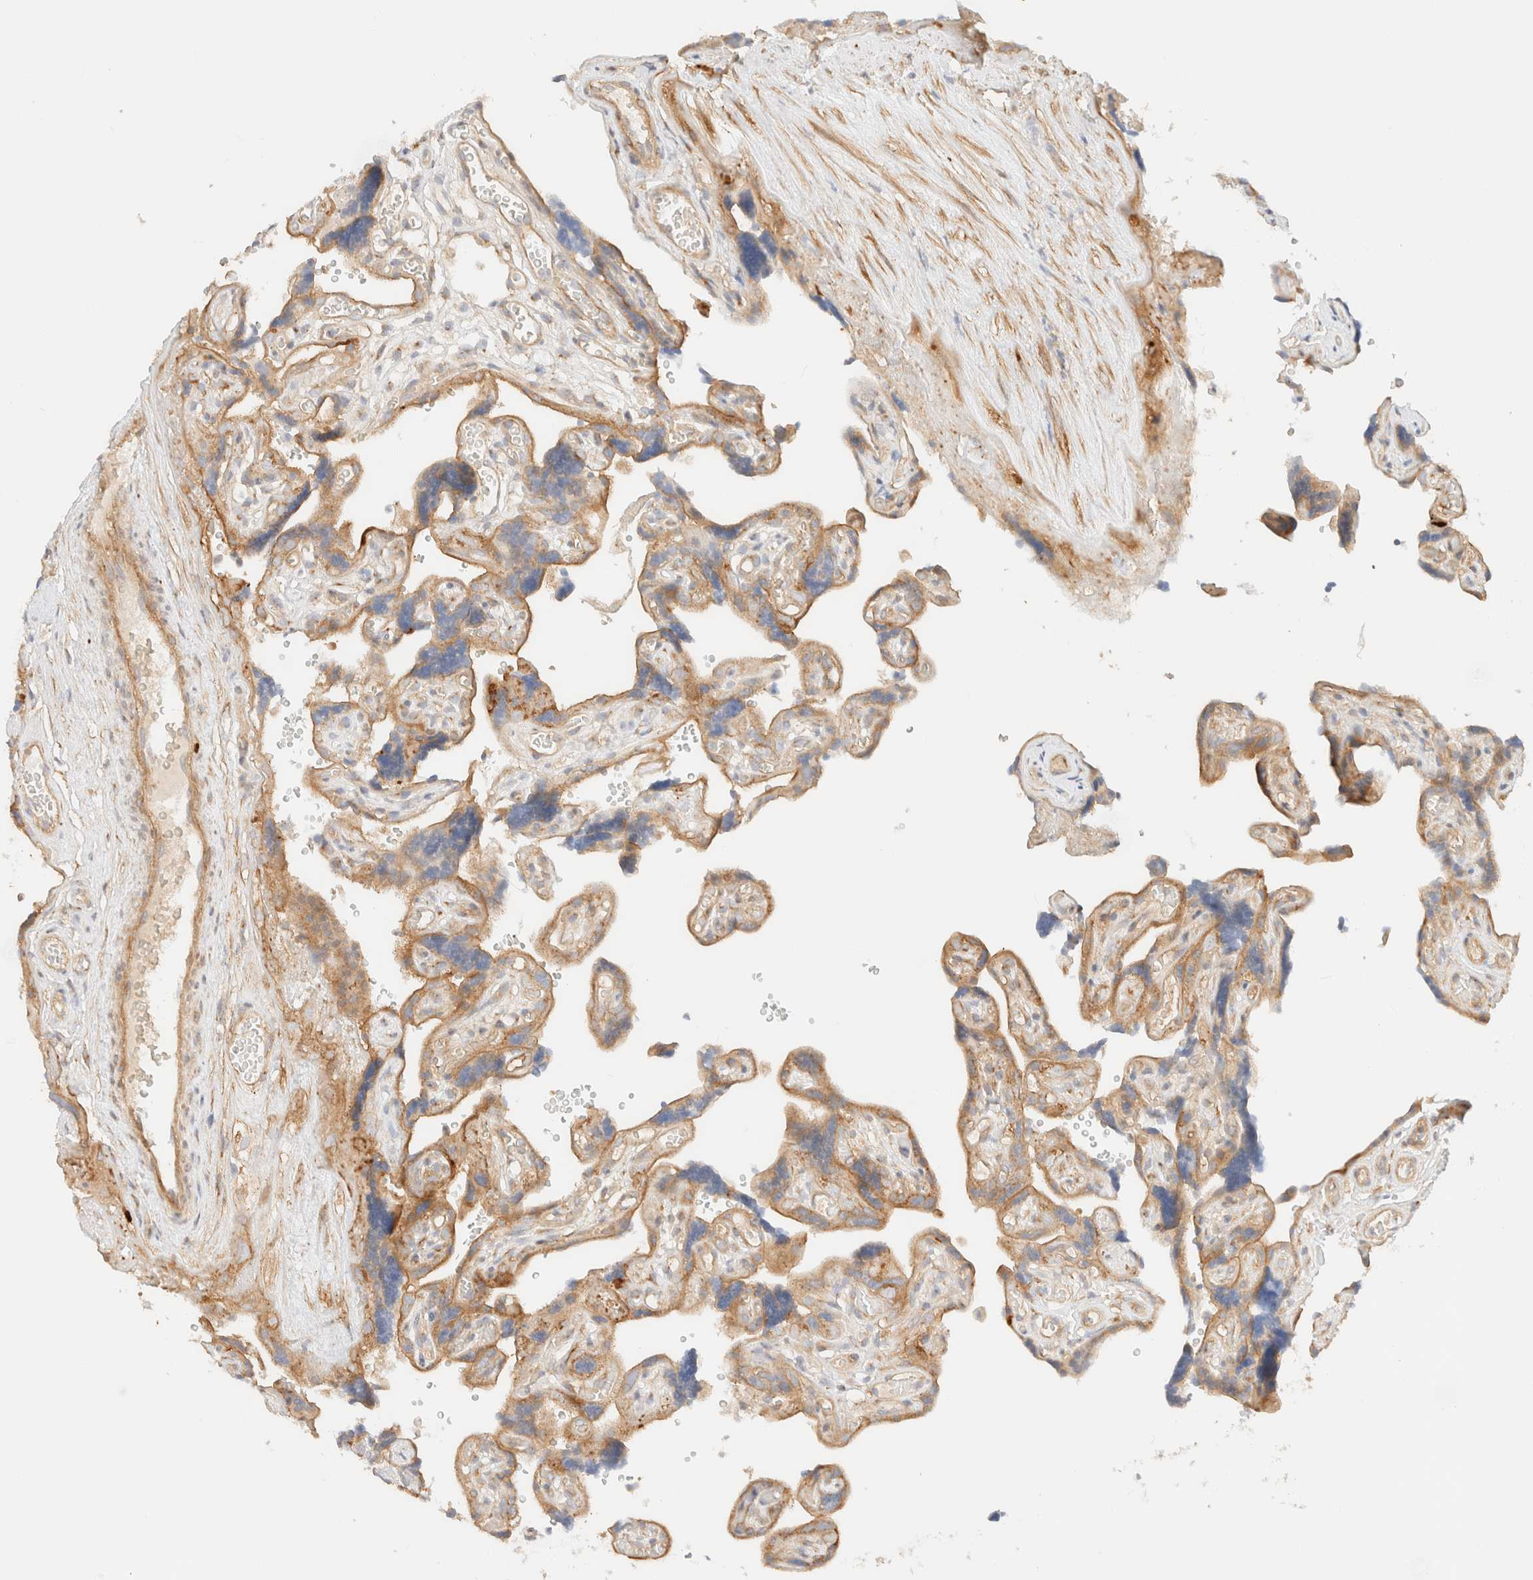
{"staining": {"intensity": "moderate", "quantity": ">75%", "location": "cytoplasmic/membranous"}, "tissue": "placenta", "cell_type": "Trophoblastic cells", "image_type": "normal", "snomed": [{"axis": "morphology", "description": "Normal tissue, NOS"}, {"axis": "topography", "description": "Placenta"}], "caption": "DAB (3,3'-diaminobenzidine) immunohistochemical staining of unremarkable human placenta displays moderate cytoplasmic/membranous protein expression in about >75% of trophoblastic cells.", "gene": "MYO10", "patient": {"sex": "female", "age": 30}}